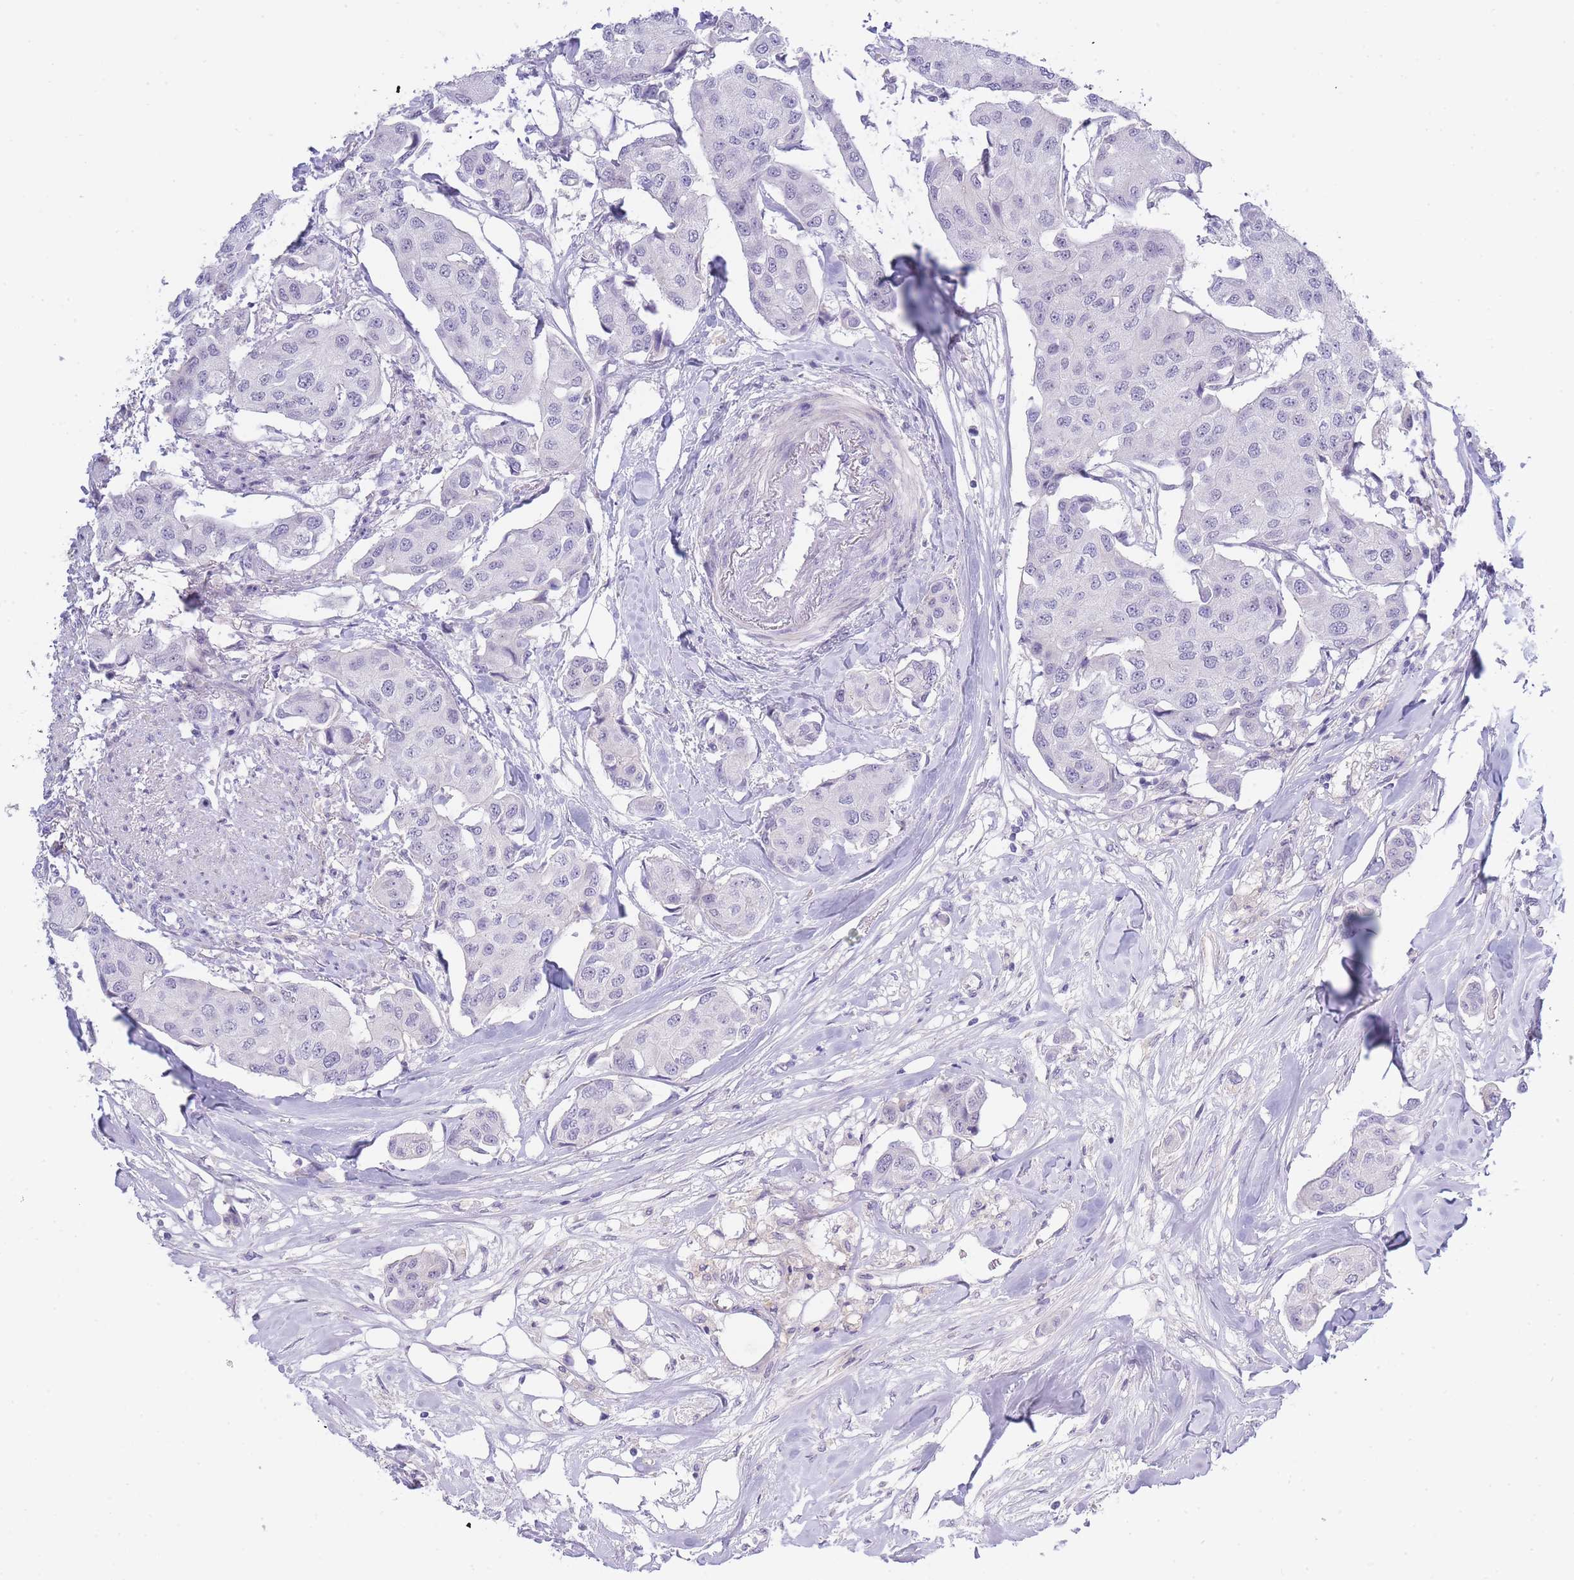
{"staining": {"intensity": "negative", "quantity": "none", "location": "none"}, "tissue": "breast cancer", "cell_type": "Tumor cells", "image_type": "cancer", "snomed": [{"axis": "morphology", "description": "Duct carcinoma"}, {"axis": "topography", "description": "Breast"}, {"axis": "topography", "description": "Lymph node"}], "caption": "Immunohistochemistry (IHC) image of neoplastic tissue: breast cancer (invasive ductal carcinoma) stained with DAB demonstrates no significant protein staining in tumor cells. (DAB immunohistochemistry (IHC), high magnification).", "gene": "PRR23B", "patient": {"sex": "female", "age": 80}}